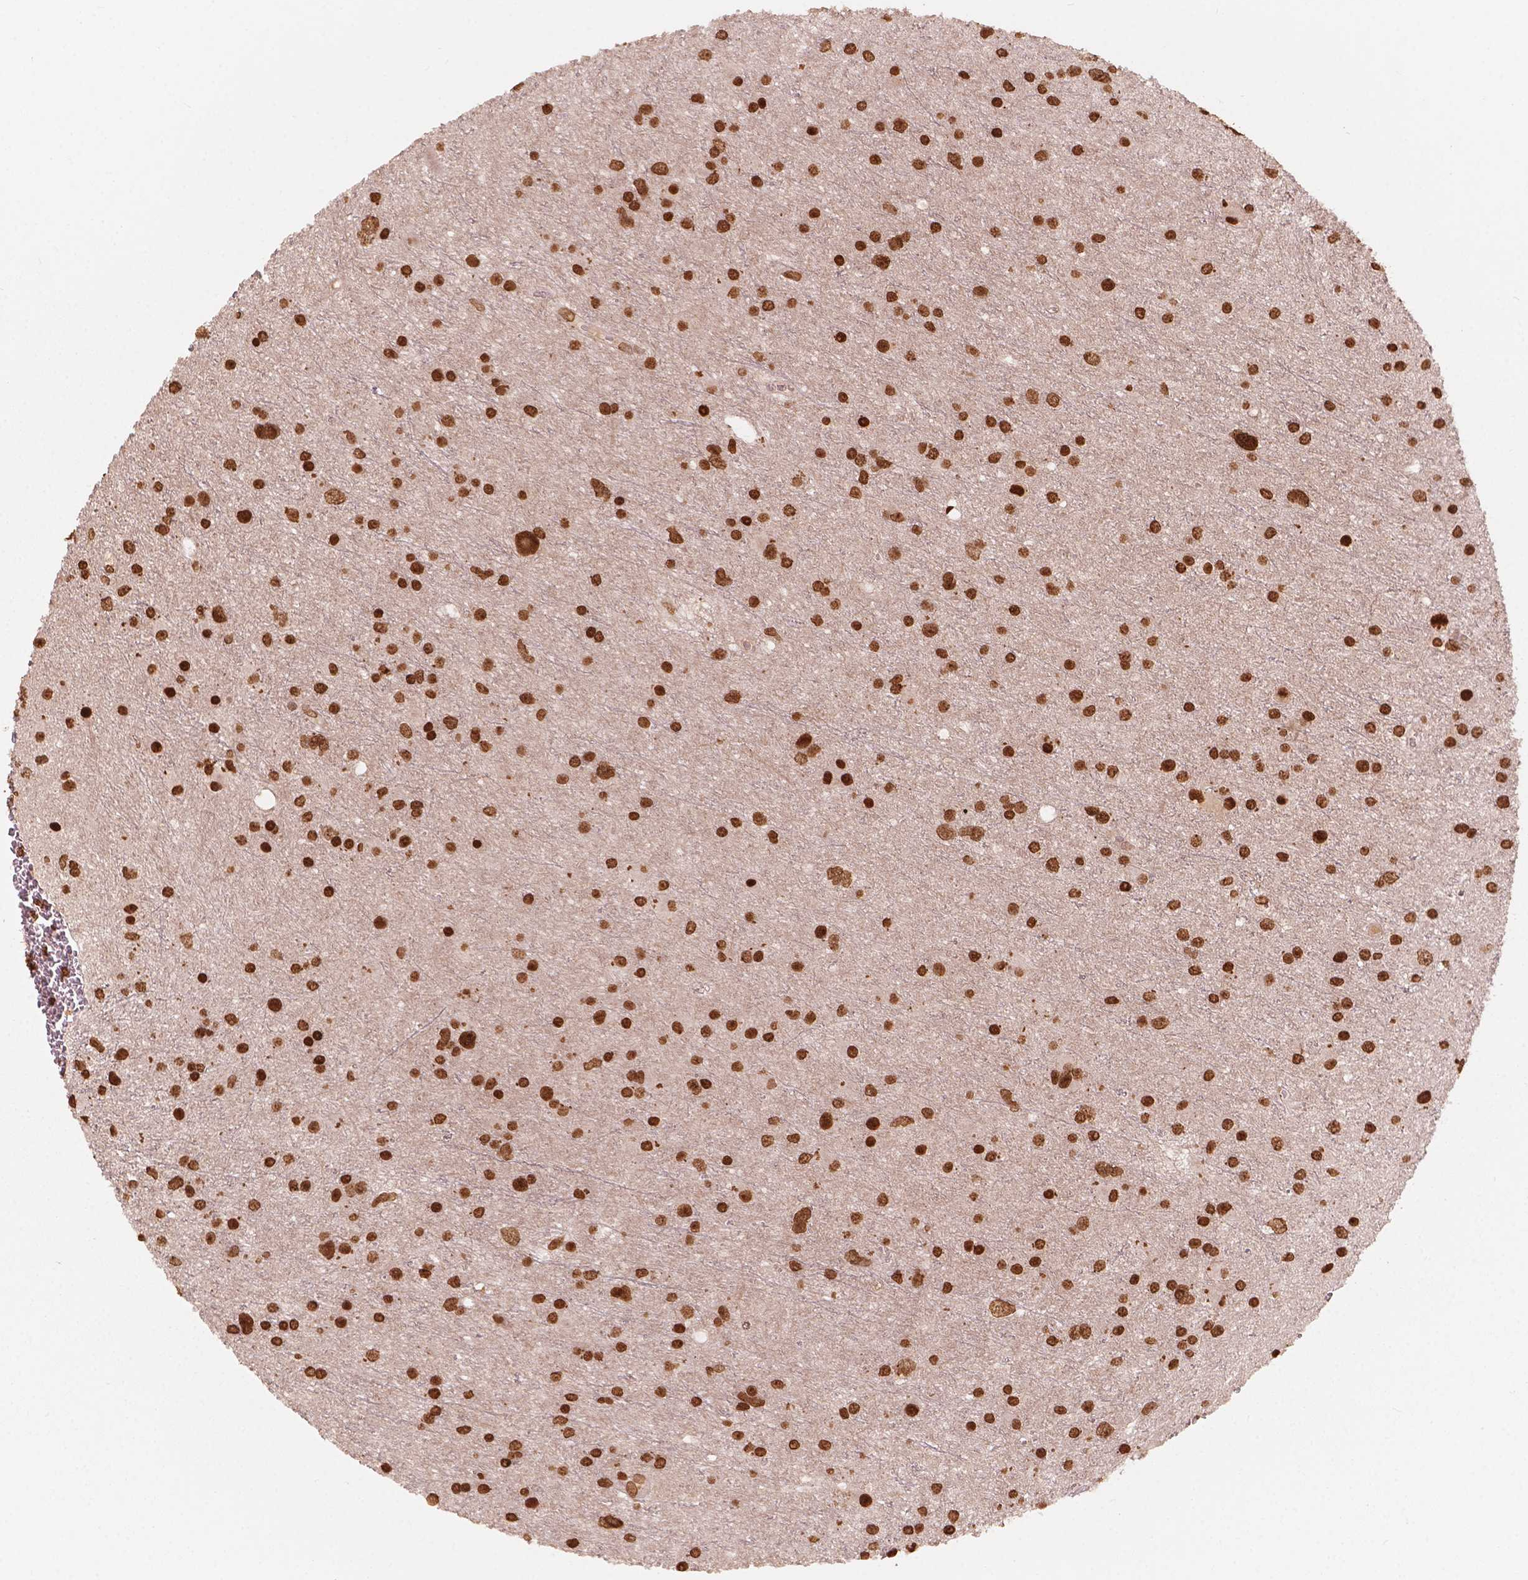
{"staining": {"intensity": "strong", "quantity": ">75%", "location": "nuclear"}, "tissue": "glioma", "cell_type": "Tumor cells", "image_type": "cancer", "snomed": [{"axis": "morphology", "description": "Glioma, malignant, Low grade"}, {"axis": "topography", "description": "Brain"}], "caption": "There is high levels of strong nuclear positivity in tumor cells of malignant glioma (low-grade), as demonstrated by immunohistochemical staining (brown color).", "gene": "H3C7", "patient": {"sex": "female", "age": 32}}